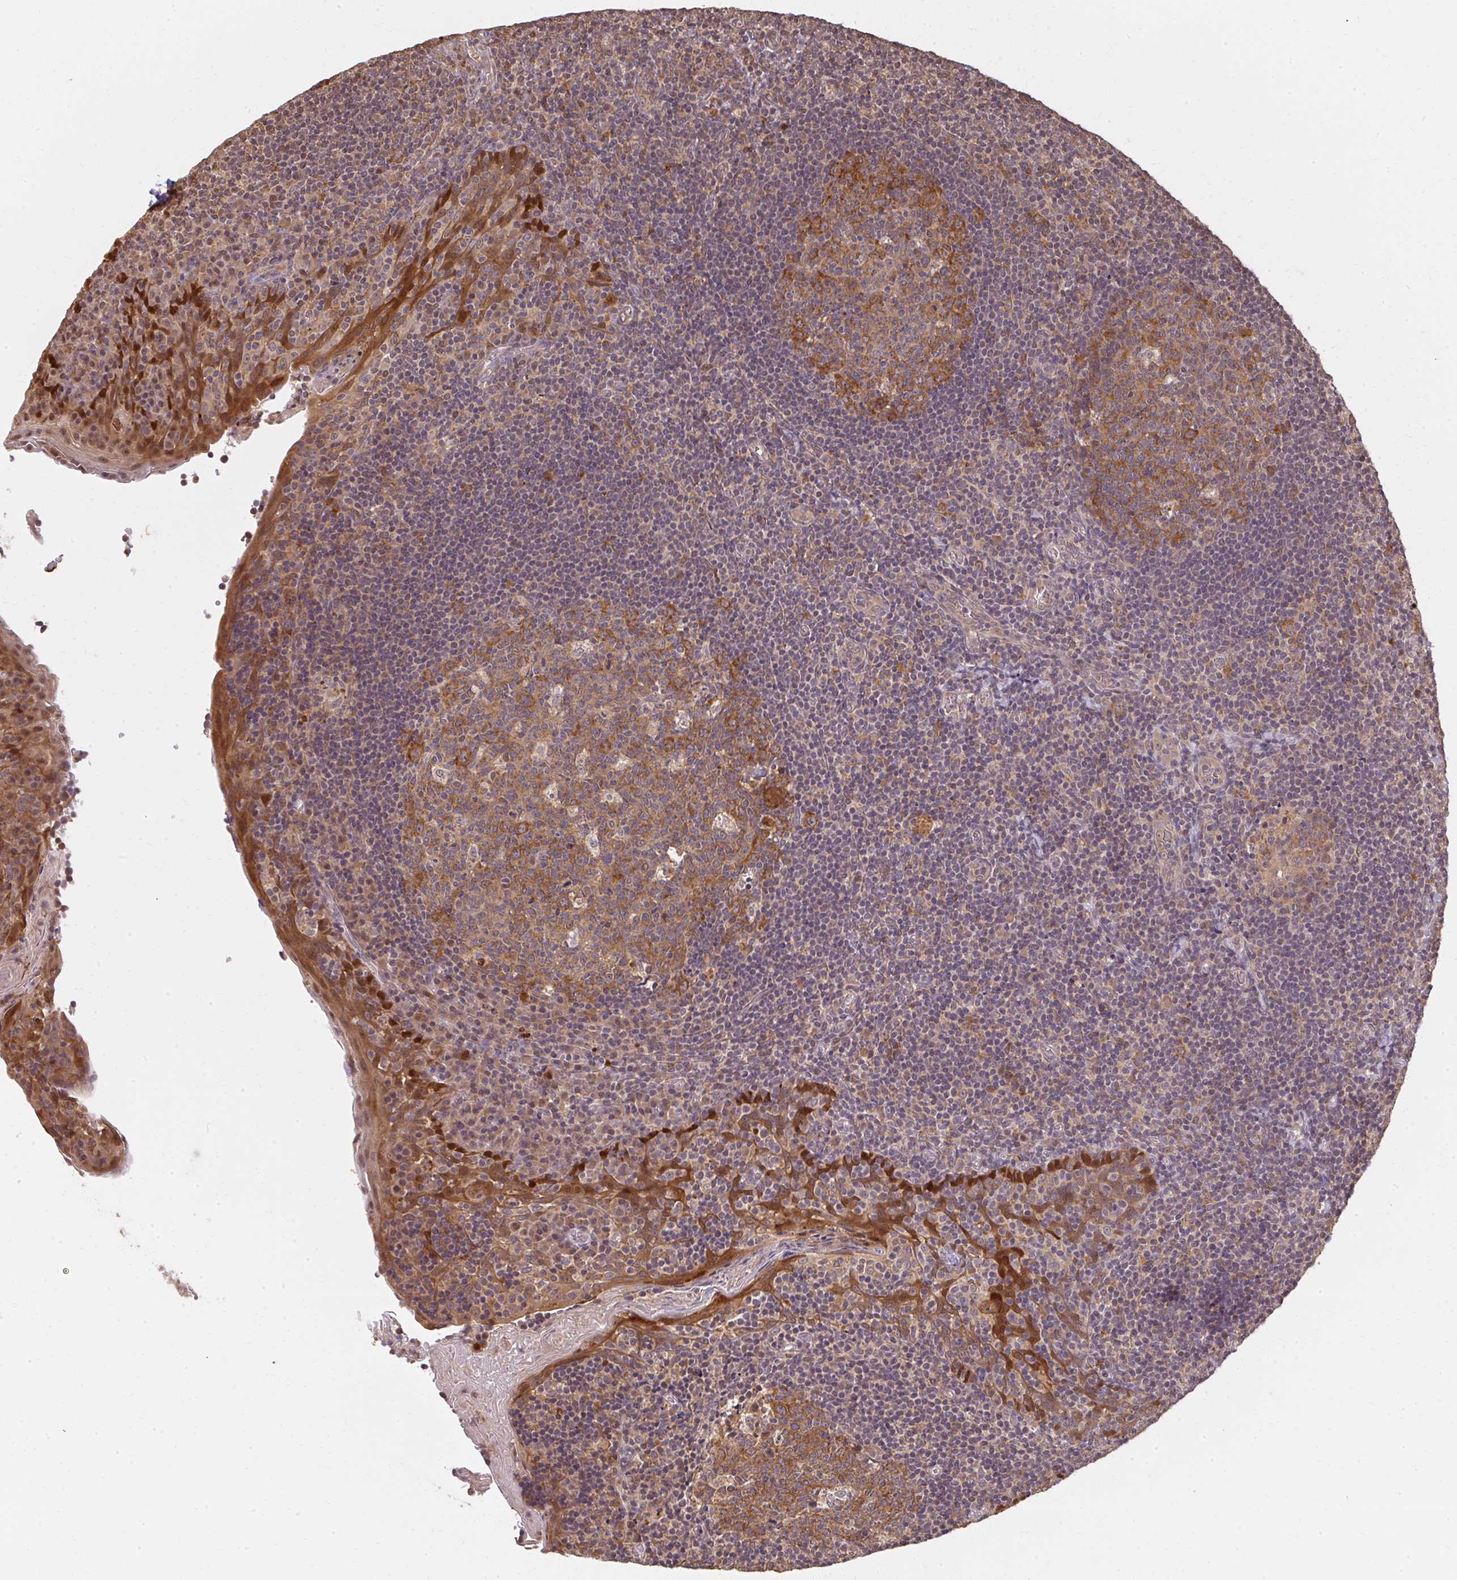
{"staining": {"intensity": "strong", "quantity": "25%-75%", "location": "cytoplasmic/membranous"}, "tissue": "tonsil", "cell_type": "Germinal center cells", "image_type": "normal", "snomed": [{"axis": "morphology", "description": "Normal tissue, NOS"}, {"axis": "topography", "description": "Tonsil"}], "caption": "DAB (3,3'-diaminobenzidine) immunohistochemical staining of normal human tonsil demonstrates strong cytoplasmic/membranous protein staining in approximately 25%-75% of germinal center cells. (DAB (3,3'-diaminobenzidine) IHC with brightfield microscopy, high magnification).", "gene": "LARS2", "patient": {"sex": "male", "age": 17}}